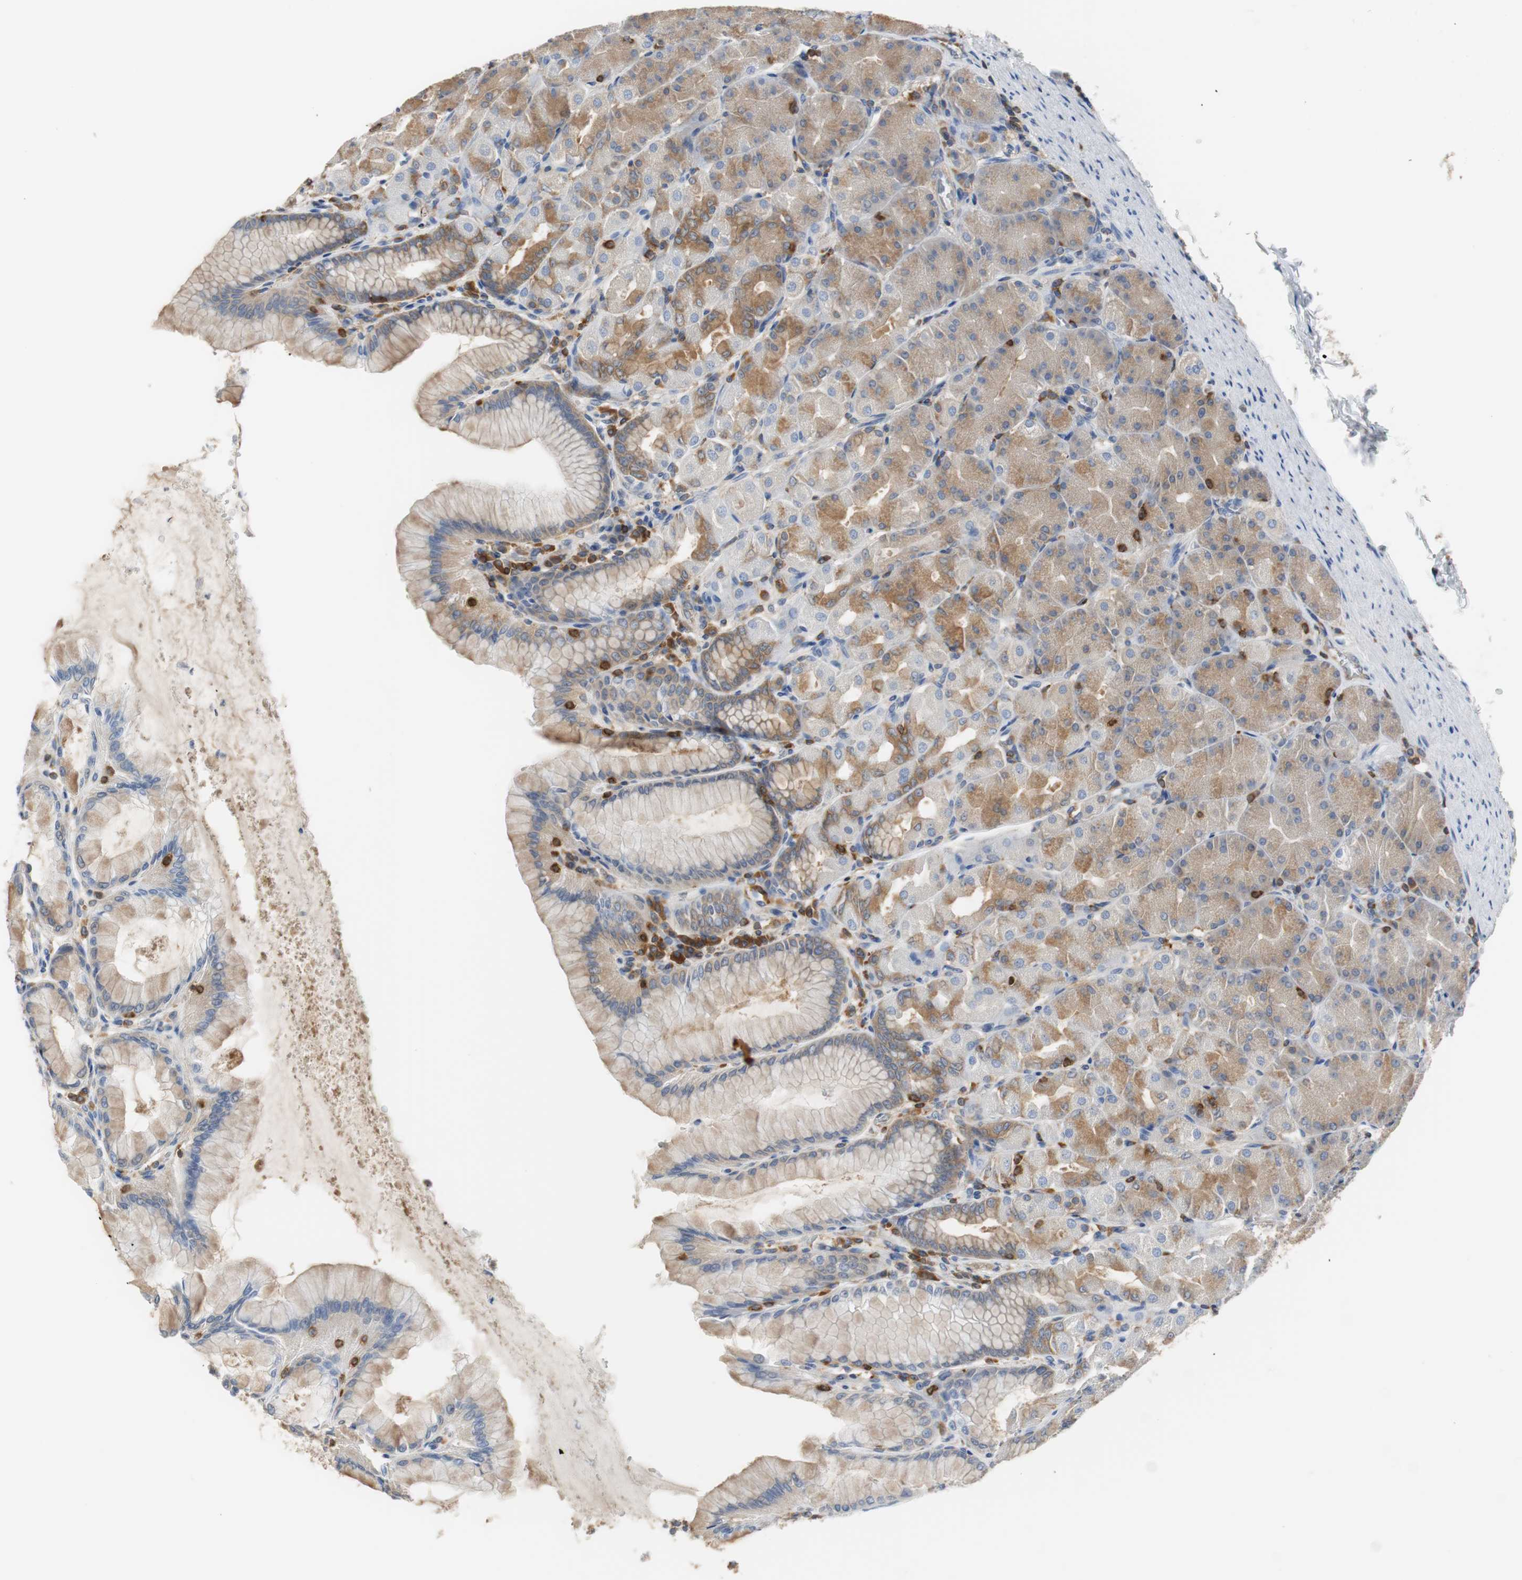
{"staining": {"intensity": "moderate", "quantity": "25%-75%", "location": "cytoplasmic/membranous"}, "tissue": "stomach", "cell_type": "Glandular cells", "image_type": "normal", "snomed": [{"axis": "morphology", "description": "Normal tissue, NOS"}, {"axis": "topography", "description": "Stomach, upper"}], "caption": "Brown immunohistochemical staining in unremarkable stomach reveals moderate cytoplasmic/membranous positivity in approximately 25%-75% of glandular cells. (DAB (3,3'-diaminobenzidine) IHC with brightfield microscopy, high magnification).", "gene": "TSC22D4", "patient": {"sex": "female", "age": 56}}